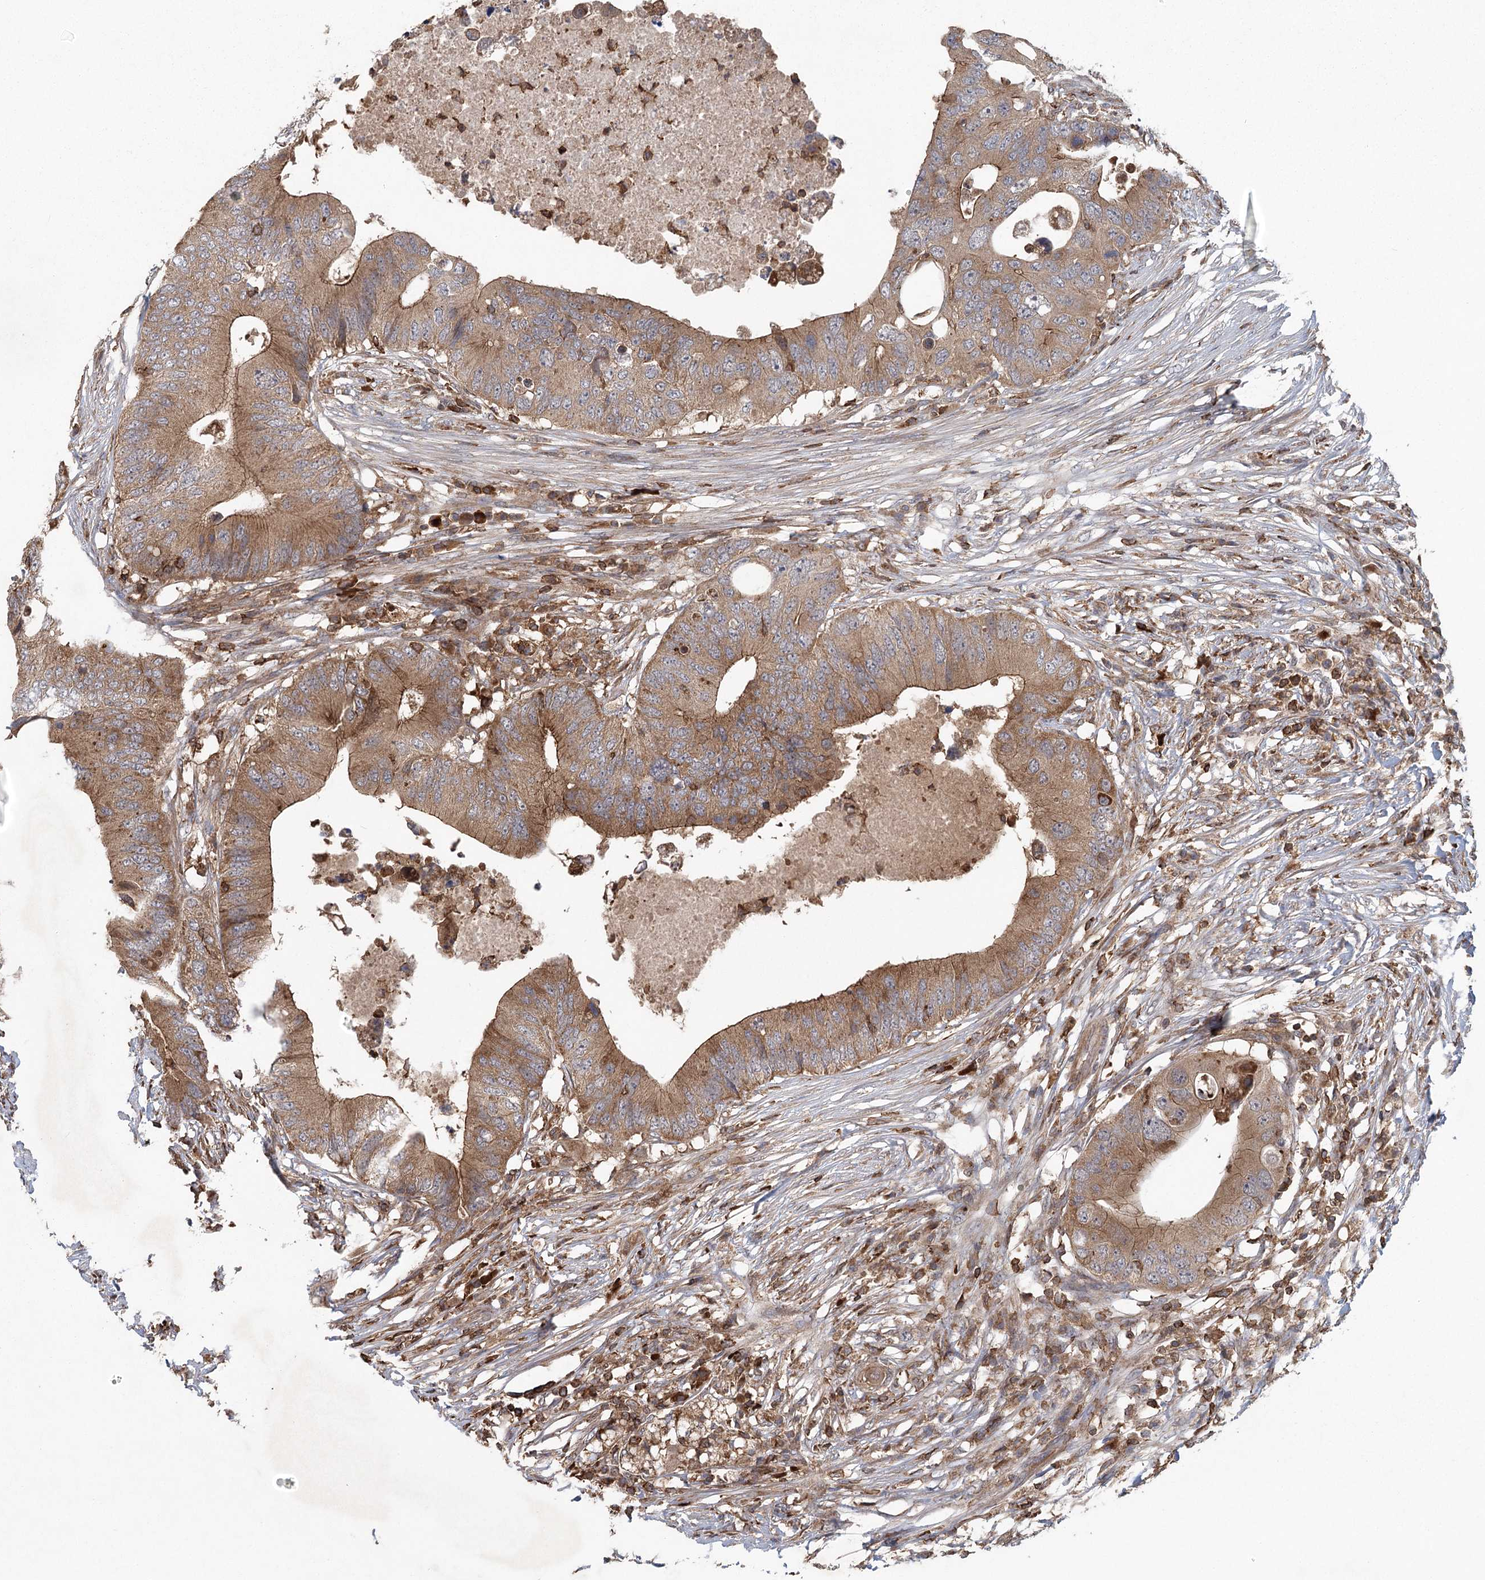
{"staining": {"intensity": "moderate", "quantity": ">75%", "location": "cytoplasmic/membranous"}, "tissue": "colorectal cancer", "cell_type": "Tumor cells", "image_type": "cancer", "snomed": [{"axis": "morphology", "description": "Adenocarcinoma, NOS"}, {"axis": "topography", "description": "Colon"}], "caption": "Brown immunohistochemical staining in colorectal adenocarcinoma exhibits moderate cytoplasmic/membranous expression in approximately >75% of tumor cells.", "gene": "PLEKHA7", "patient": {"sex": "male", "age": 71}}